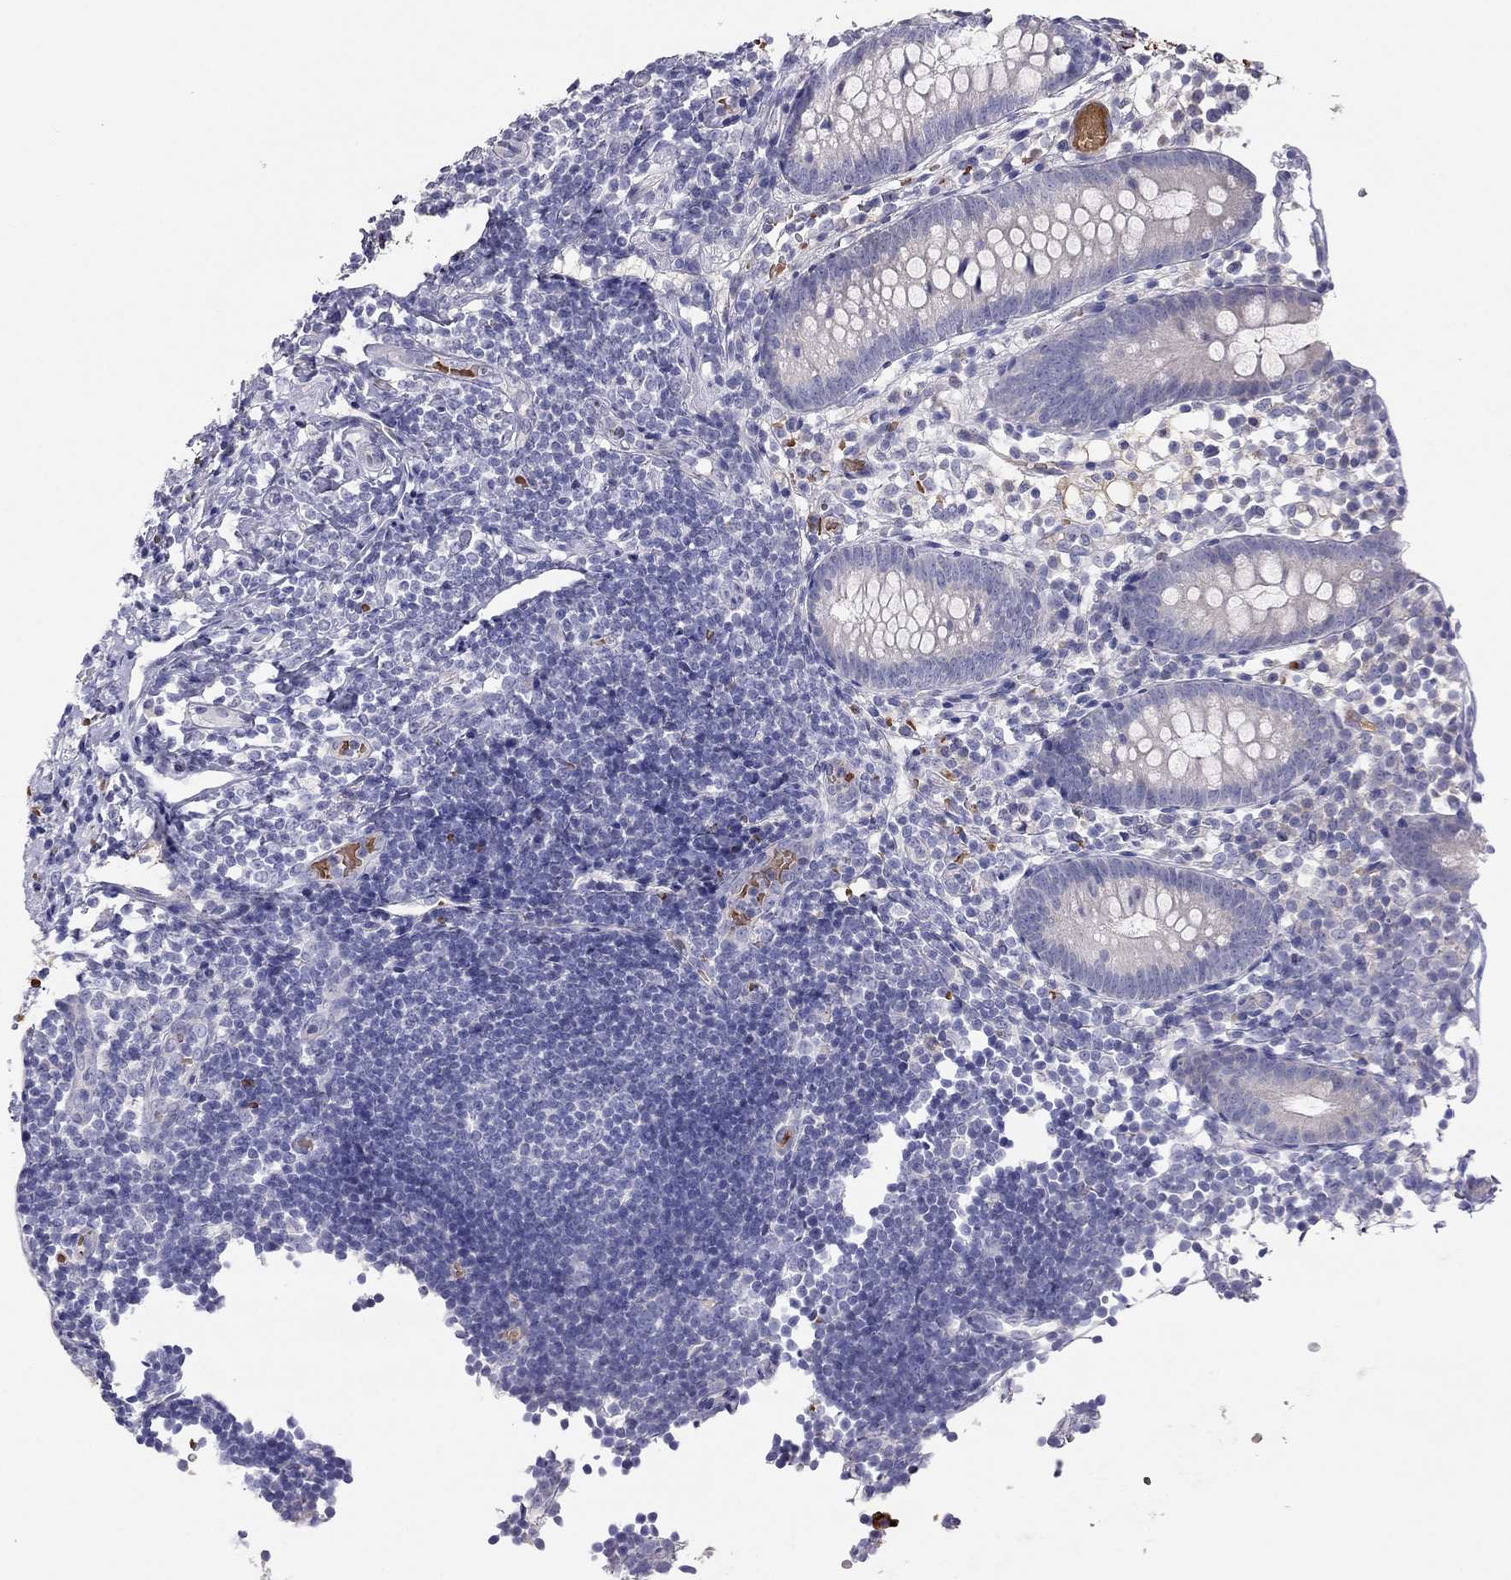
{"staining": {"intensity": "negative", "quantity": "none", "location": "none"}, "tissue": "appendix", "cell_type": "Glandular cells", "image_type": "normal", "snomed": [{"axis": "morphology", "description": "Normal tissue, NOS"}, {"axis": "topography", "description": "Appendix"}], "caption": "A high-resolution photomicrograph shows immunohistochemistry staining of unremarkable appendix, which shows no significant staining in glandular cells. The staining is performed using DAB (3,3'-diaminobenzidine) brown chromogen with nuclei counter-stained in using hematoxylin.", "gene": "RHCE", "patient": {"sex": "female", "age": 40}}